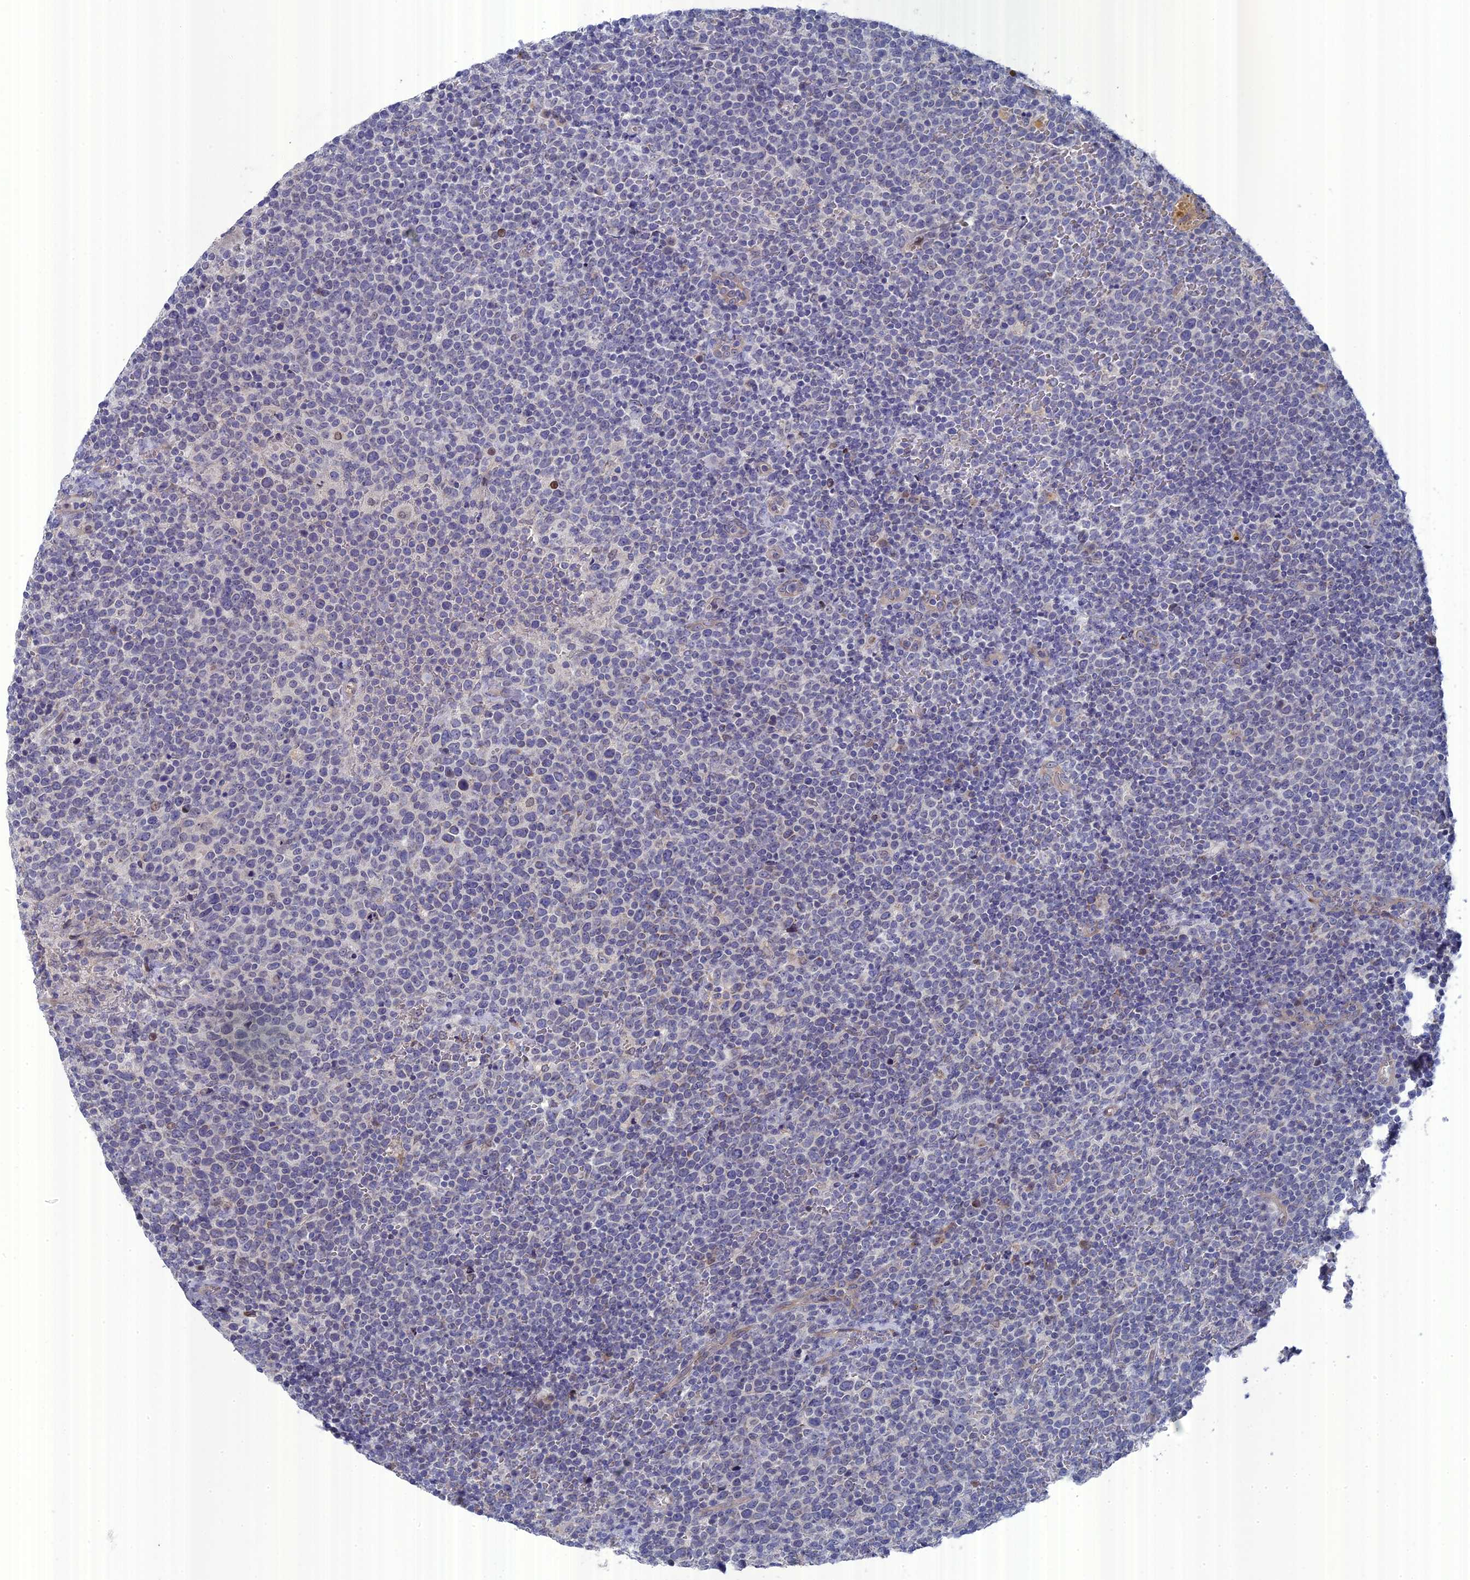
{"staining": {"intensity": "negative", "quantity": "none", "location": "none"}, "tissue": "lymphoma", "cell_type": "Tumor cells", "image_type": "cancer", "snomed": [{"axis": "morphology", "description": "Malignant lymphoma, non-Hodgkin's type, High grade"}, {"axis": "topography", "description": "Lymph node"}], "caption": "This is an immunohistochemistry image of lymphoma. There is no expression in tumor cells.", "gene": "TMEM161A", "patient": {"sex": "male", "age": 61}}